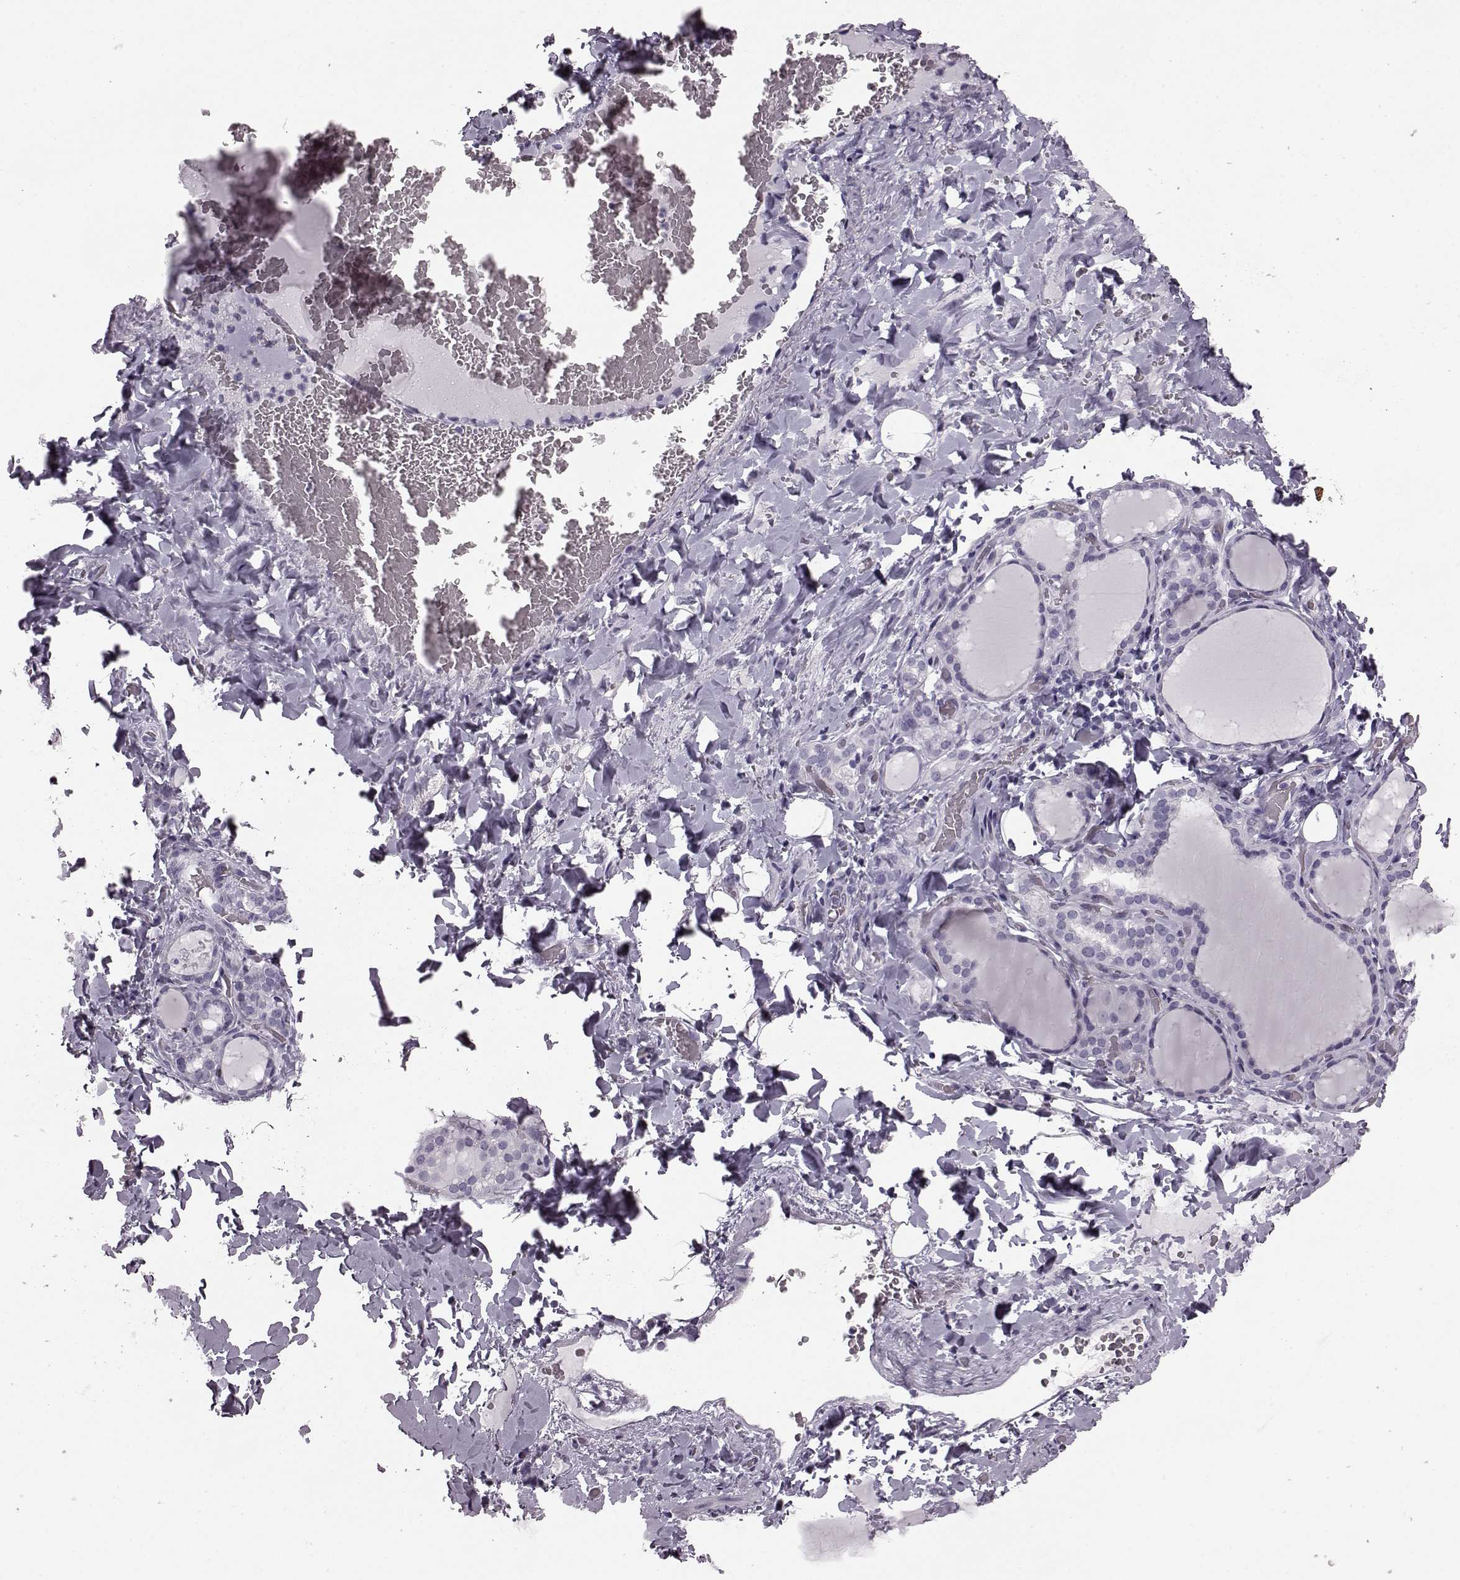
{"staining": {"intensity": "negative", "quantity": "none", "location": "none"}, "tissue": "thyroid gland", "cell_type": "Glandular cells", "image_type": "normal", "snomed": [{"axis": "morphology", "description": "Normal tissue, NOS"}, {"axis": "topography", "description": "Thyroid gland"}], "caption": "Immunohistochemistry (IHC) of unremarkable human thyroid gland demonstrates no staining in glandular cells. (DAB (3,3'-diaminobenzidine) IHC visualized using brightfield microscopy, high magnification).", "gene": "JSRP1", "patient": {"sex": "female", "age": 22}}